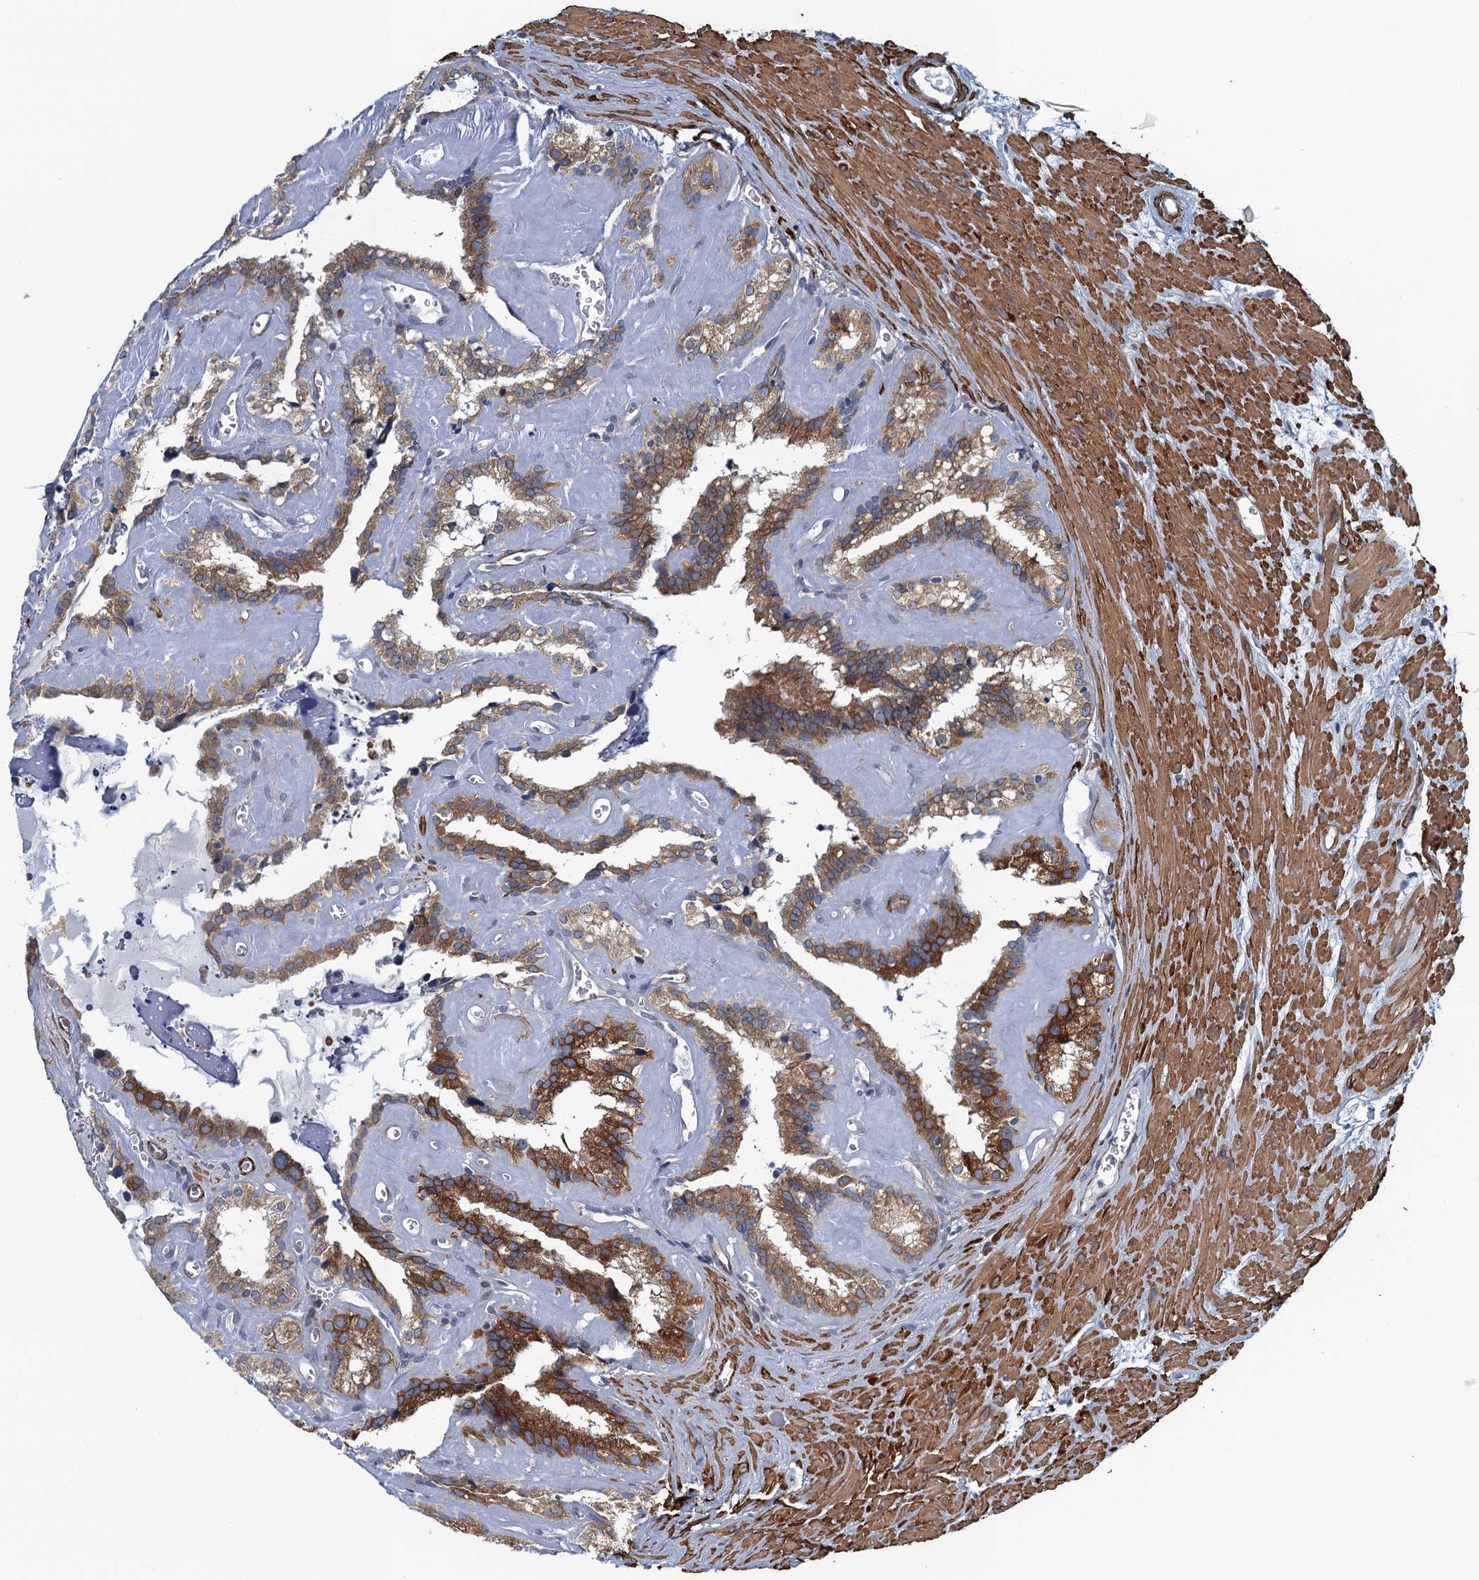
{"staining": {"intensity": "moderate", "quantity": ">75%", "location": "cytoplasmic/membranous"}, "tissue": "seminal vesicle", "cell_type": "Glandular cells", "image_type": "normal", "snomed": [{"axis": "morphology", "description": "Normal tissue, NOS"}, {"axis": "topography", "description": "Prostate"}, {"axis": "topography", "description": "Seminal veicle"}], "caption": "Brown immunohistochemical staining in unremarkable human seminal vesicle demonstrates moderate cytoplasmic/membranous expression in about >75% of glandular cells. The protein is shown in brown color, while the nuclei are stained blue.", "gene": "ALG2", "patient": {"sex": "male", "age": 59}}